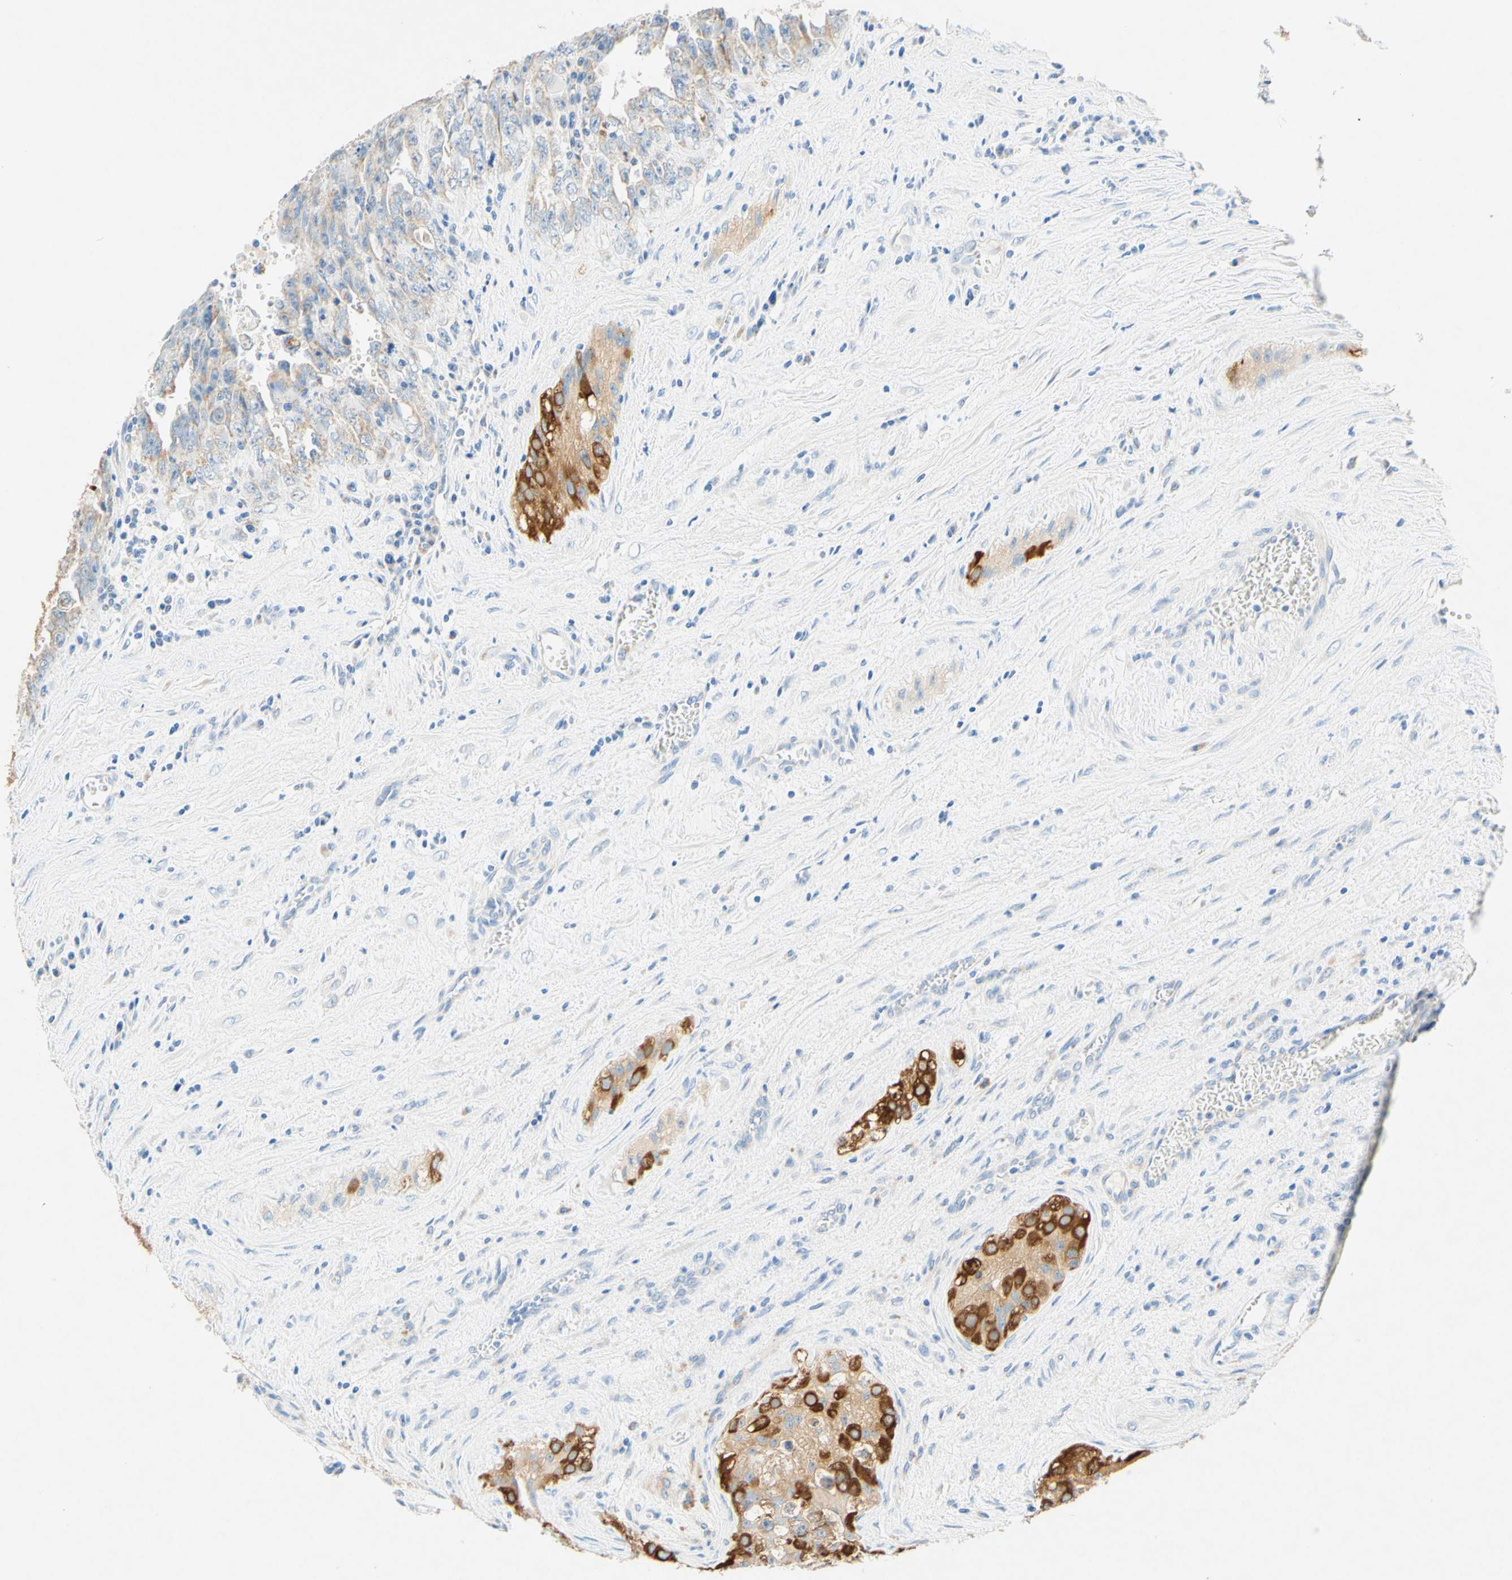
{"staining": {"intensity": "weak", "quantity": "25%-75%", "location": "cytoplasmic/membranous"}, "tissue": "testis cancer", "cell_type": "Tumor cells", "image_type": "cancer", "snomed": [{"axis": "morphology", "description": "Carcinoma, Embryonal, NOS"}, {"axis": "topography", "description": "Testis"}], "caption": "About 25%-75% of tumor cells in testis cancer show weak cytoplasmic/membranous protein positivity as visualized by brown immunohistochemical staining.", "gene": "SLC46A1", "patient": {"sex": "male", "age": 28}}